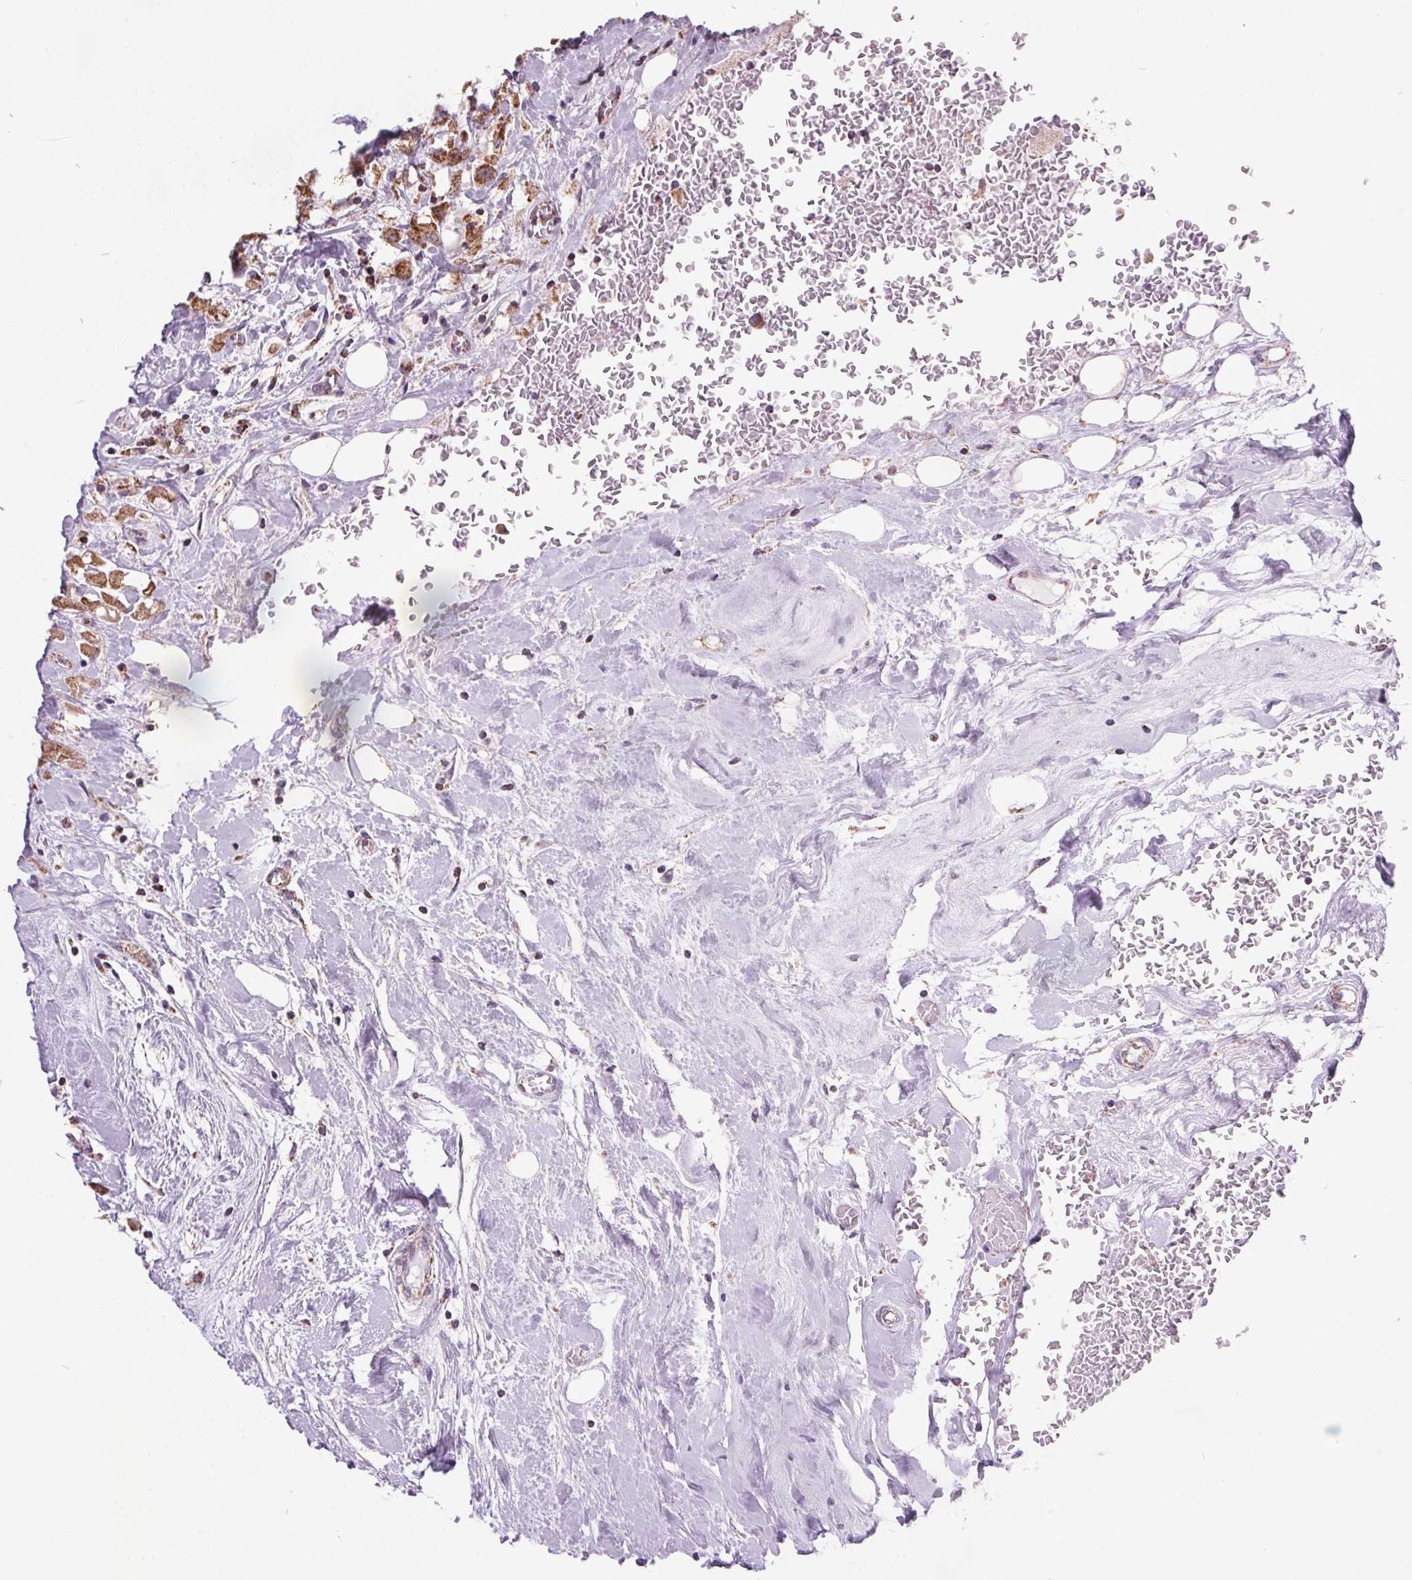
{"staining": {"intensity": "moderate", "quantity": "25%-75%", "location": "cytoplasmic/membranous"}, "tissue": "breast cancer", "cell_type": "Tumor cells", "image_type": "cancer", "snomed": [{"axis": "morphology", "description": "Duct carcinoma"}, {"axis": "topography", "description": "Breast"}], "caption": "A high-resolution histopathology image shows immunohistochemistry staining of breast invasive ductal carcinoma, which reveals moderate cytoplasmic/membranous staining in about 25%-75% of tumor cells.", "gene": "NDUFS6", "patient": {"sex": "female", "age": 61}}